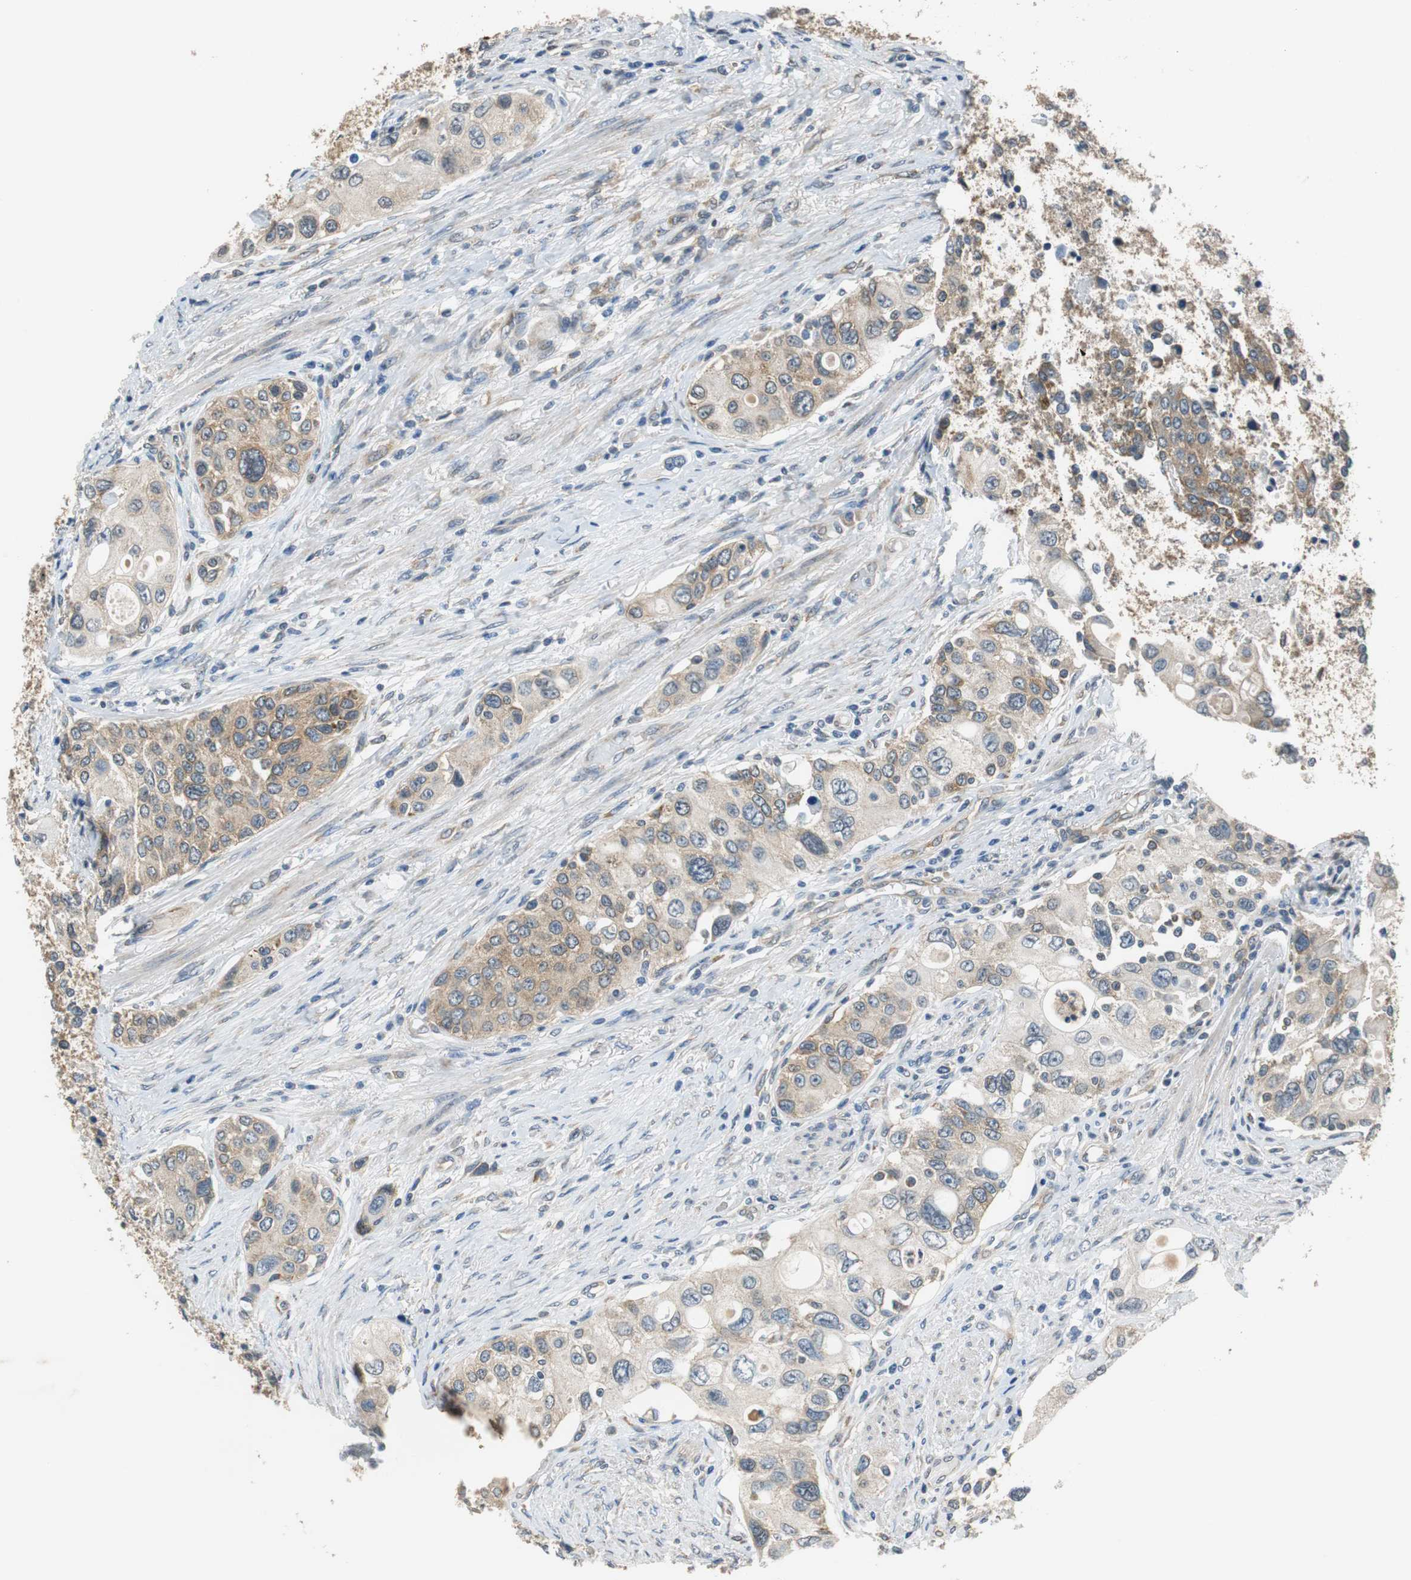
{"staining": {"intensity": "moderate", "quantity": ">75%", "location": "cytoplasmic/membranous"}, "tissue": "urothelial cancer", "cell_type": "Tumor cells", "image_type": "cancer", "snomed": [{"axis": "morphology", "description": "Urothelial carcinoma, High grade"}, {"axis": "topography", "description": "Urinary bladder"}], "caption": "High-grade urothelial carcinoma stained for a protein displays moderate cytoplasmic/membranous positivity in tumor cells.", "gene": "CNOT3", "patient": {"sex": "female", "age": 56}}